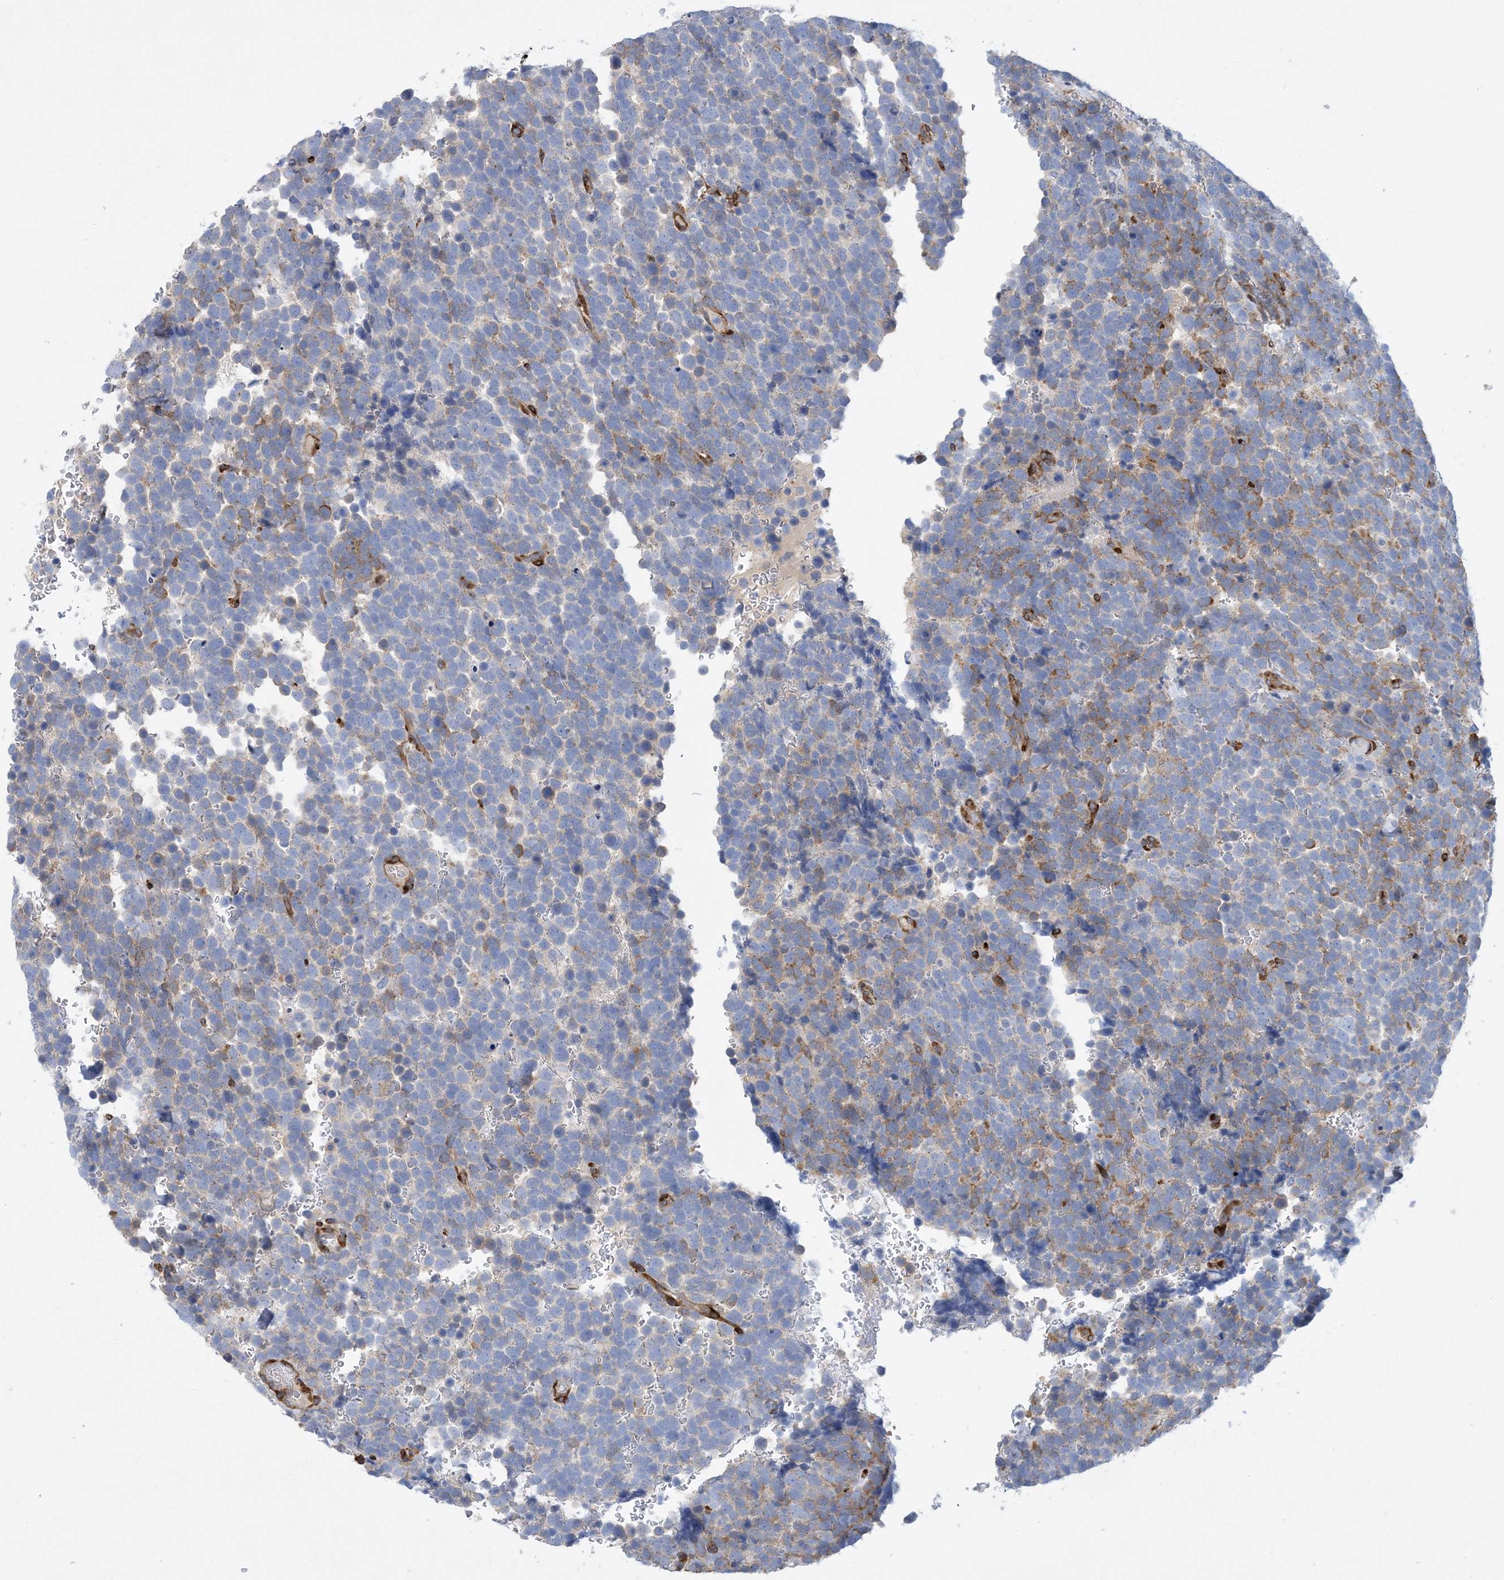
{"staining": {"intensity": "strong", "quantity": "<25%", "location": "cytoplasmic/membranous"}, "tissue": "urothelial cancer", "cell_type": "Tumor cells", "image_type": "cancer", "snomed": [{"axis": "morphology", "description": "Urothelial carcinoma, High grade"}, {"axis": "topography", "description": "Urinary bladder"}], "caption": "Urothelial cancer stained for a protein (brown) displays strong cytoplasmic/membranous positive expression in about <25% of tumor cells.", "gene": "RBMS3", "patient": {"sex": "female", "age": 82}}